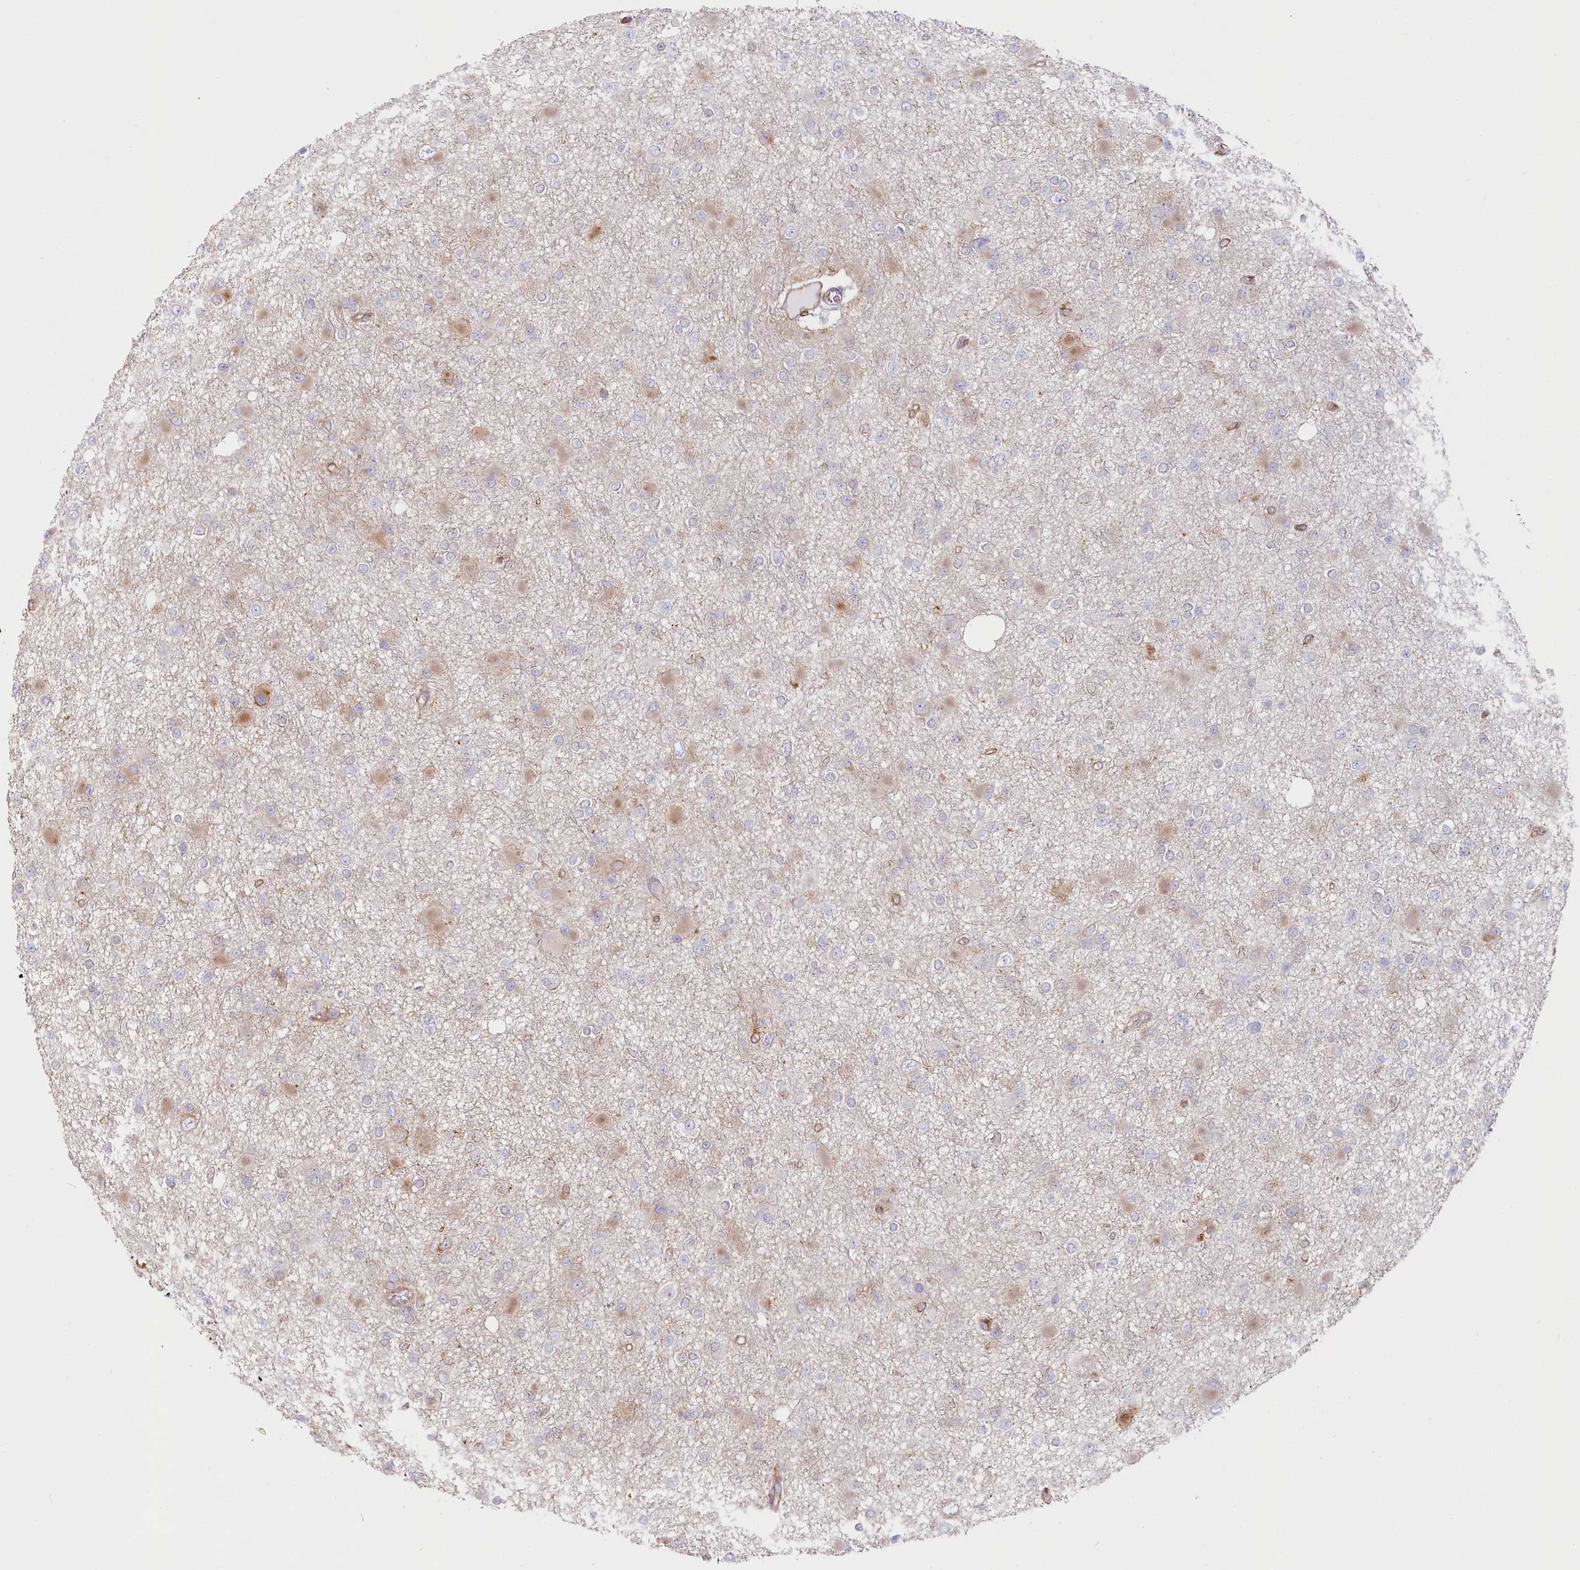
{"staining": {"intensity": "negative", "quantity": "none", "location": "none"}, "tissue": "glioma", "cell_type": "Tumor cells", "image_type": "cancer", "snomed": [{"axis": "morphology", "description": "Glioma, malignant, Low grade"}, {"axis": "topography", "description": "Brain"}], "caption": "Immunohistochemistry micrograph of glioma stained for a protein (brown), which reveals no positivity in tumor cells.", "gene": "HARS2", "patient": {"sex": "female", "age": 22}}